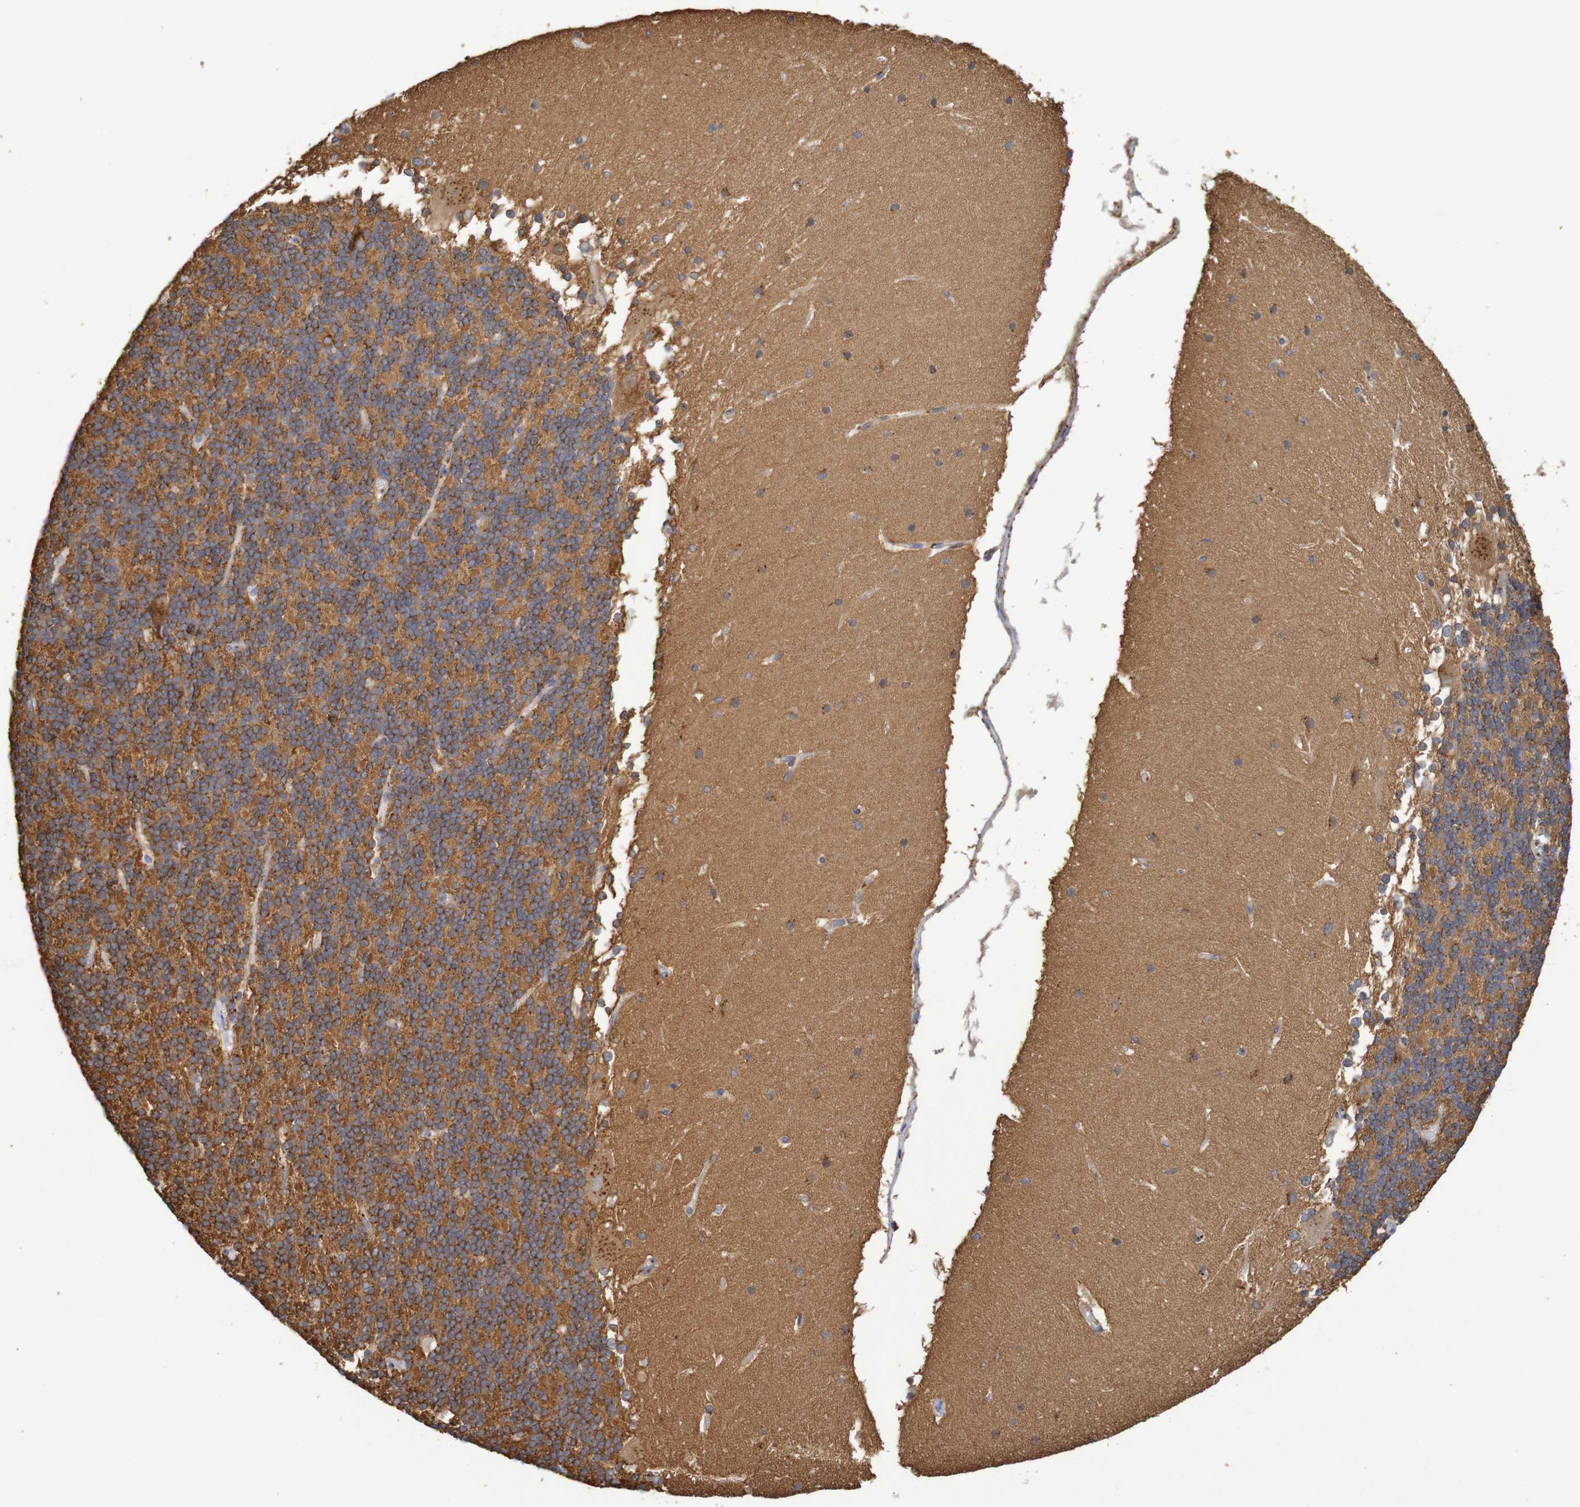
{"staining": {"intensity": "moderate", "quantity": ">75%", "location": "cytoplasmic/membranous"}, "tissue": "cerebellum", "cell_type": "Cells in granular layer", "image_type": "normal", "snomed": [{"axis": "morphology", "description": "Normal tissue, NOS"}, {"axis": "topography", "description": "Cerebellum"}], "caption": "Approximately >75% of cells in granular layer in normal human cerebellum demonstrate moderate cytoplasmic/membranous protein positivity as visualized by brown immunohistochemical staining.", "gene": "DCP2", "patient": {"sex": "female", "age": 19}}